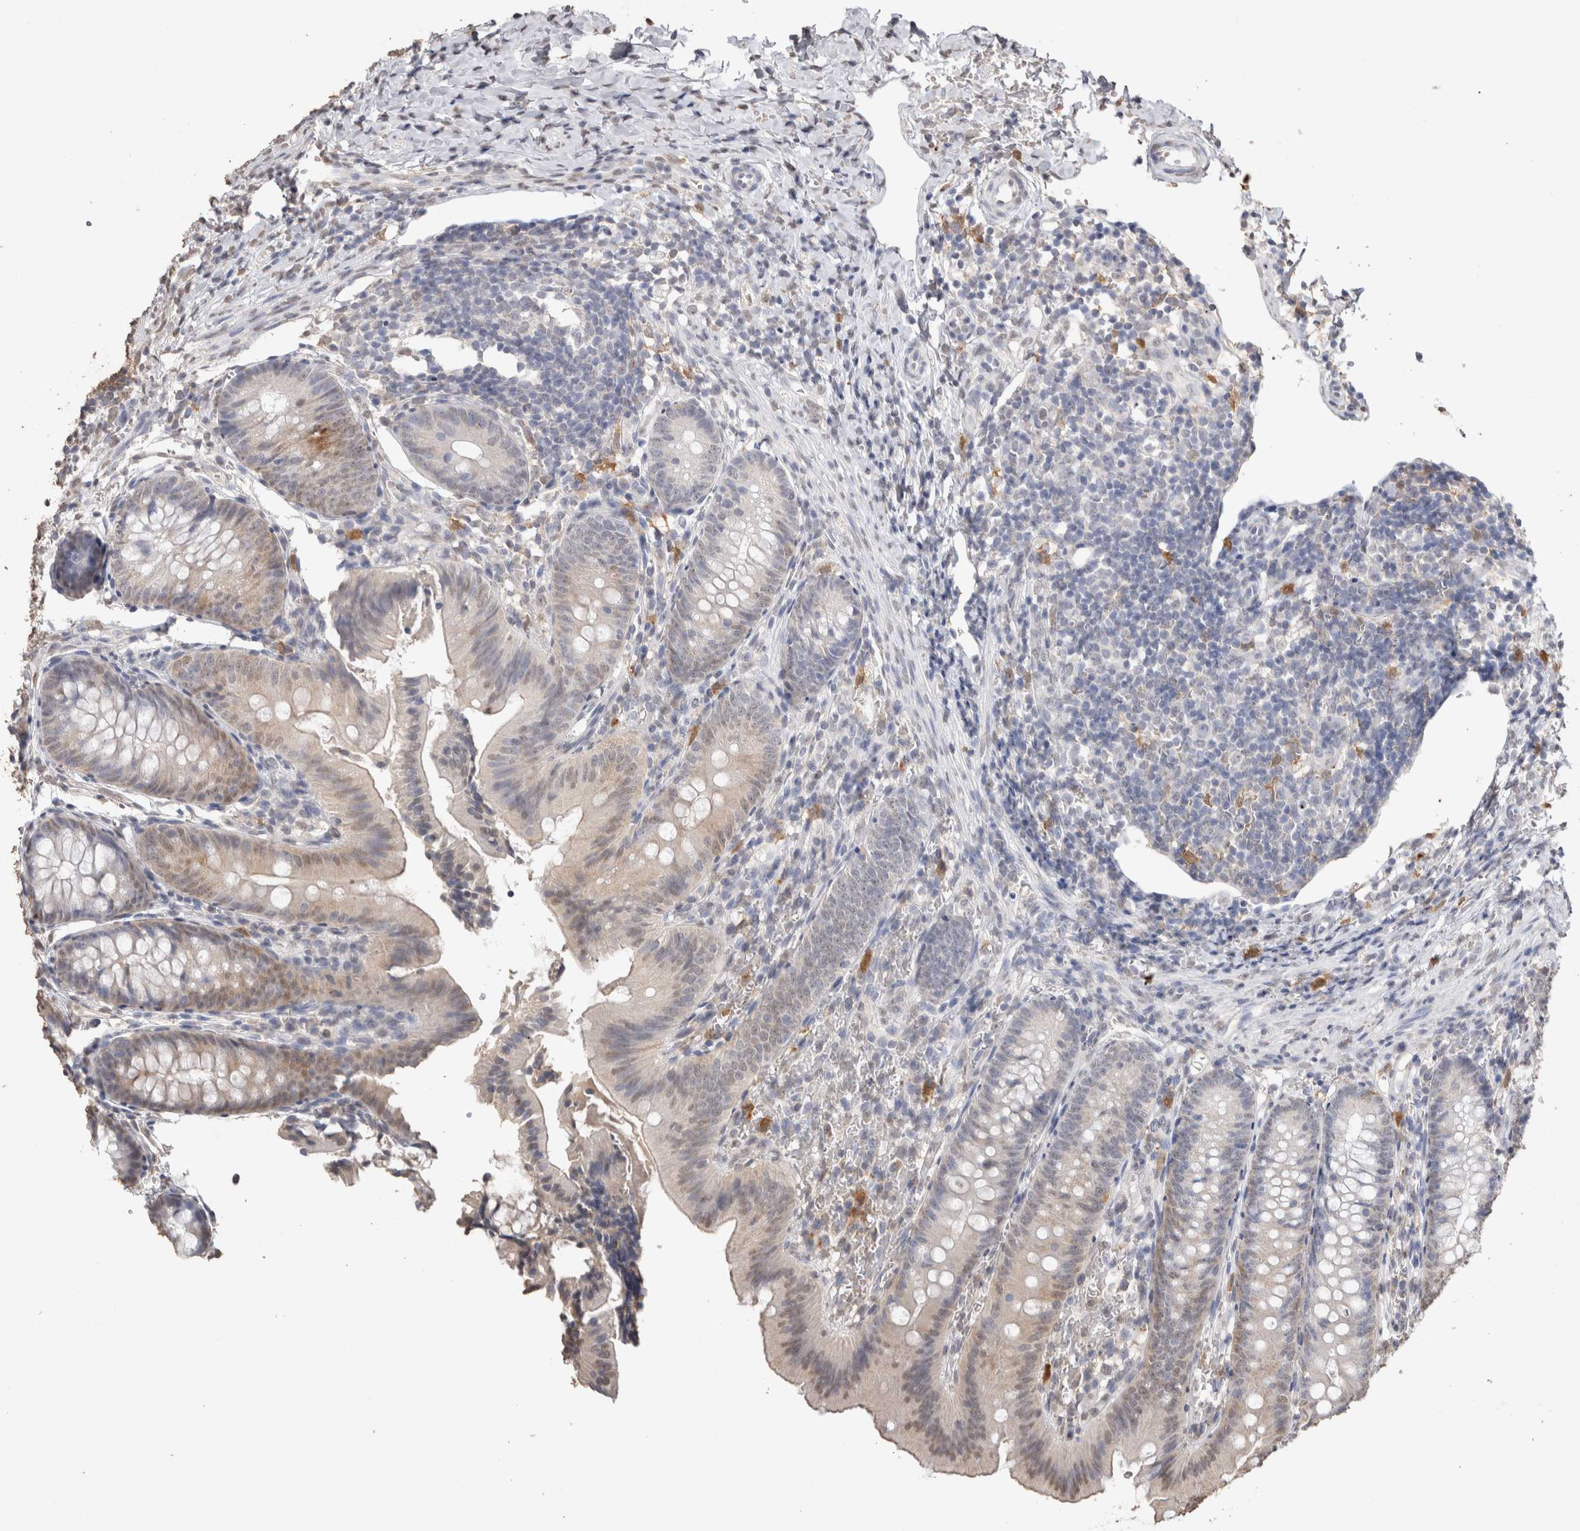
{"staining": {"intensity": "moderate", "quantity": "<25%", "location": "cytoplasmic/membranous,nuclear"}, "tissue": "appendix", "cell_type": "Glandular cells", "image_type": "normal", "snomed": [{"axis": "morphology", "description": "Normal tissue, NOS"}, {"axis": "topography", "description": "Appendix"}], "caption": "A photomicrograph of appendix stained for a protein demonstrates moderate cytoplasmic/membranous,nuclear brown staining in glandular cells. (Brightfield microscopy of DAB IHC at high magnification).", "gene": "LGALS2", "patient": {"sex": "male", "age": 1}}